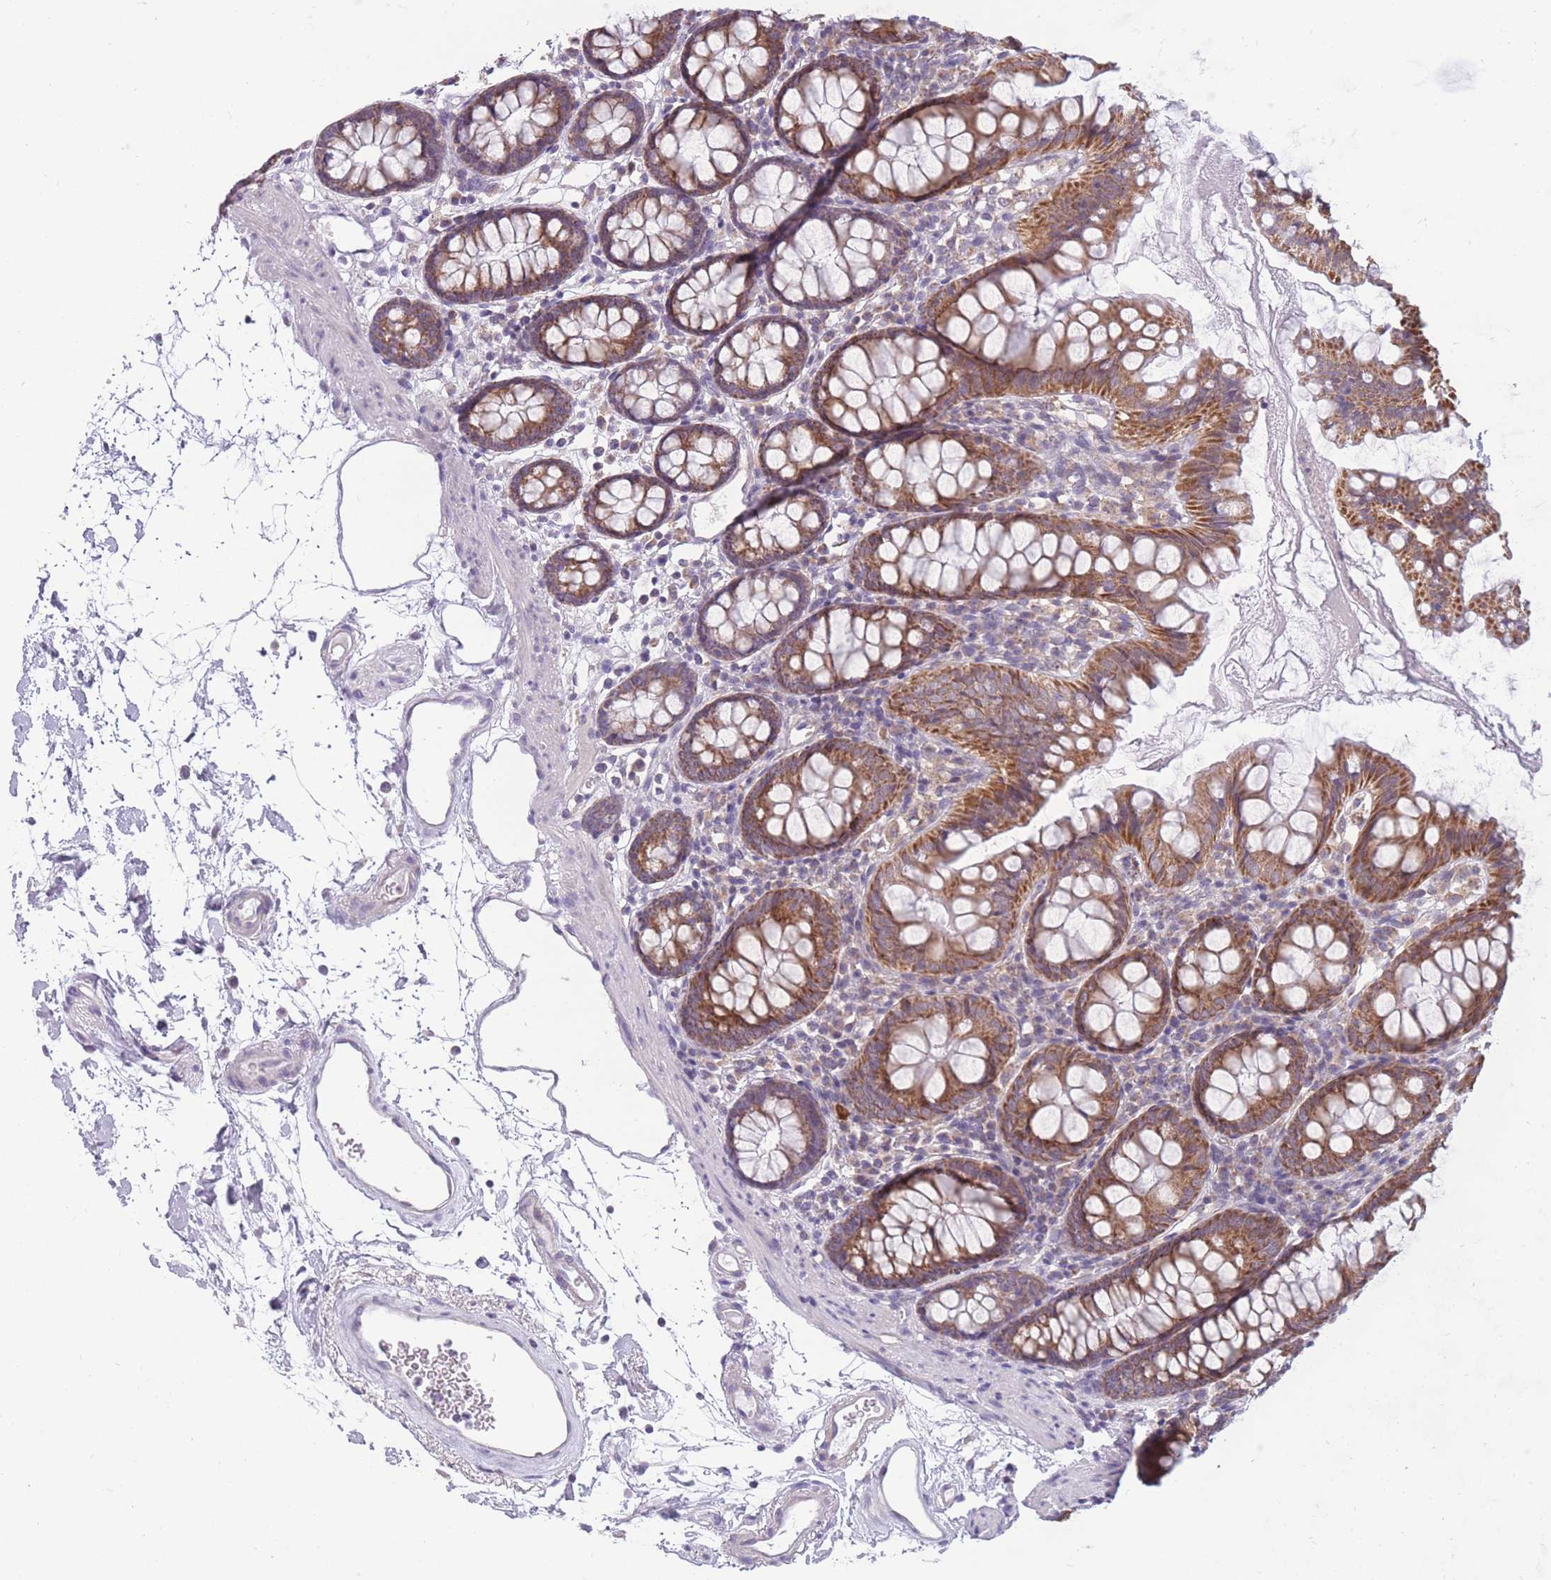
{"staining": {"intensity": "negative", "quantity": "none", "location": "none"}, "tissue": "colon", "cell_type": "Endothelial cells", "image_type": "normal", "snomed": [{"axis": "morphology", "description": "Normal tissue, NOS"}, {"axis": "topography", "description": "Colon"}], "caption": "Normal colon was stained to show a protein in brown. There is no significant staining in endothelial cells. (DAB immunohistochemistry with hematoxylin counter stain).", "gene": "MRPS18C", "patient": {"sex": "female", "age": 84}}